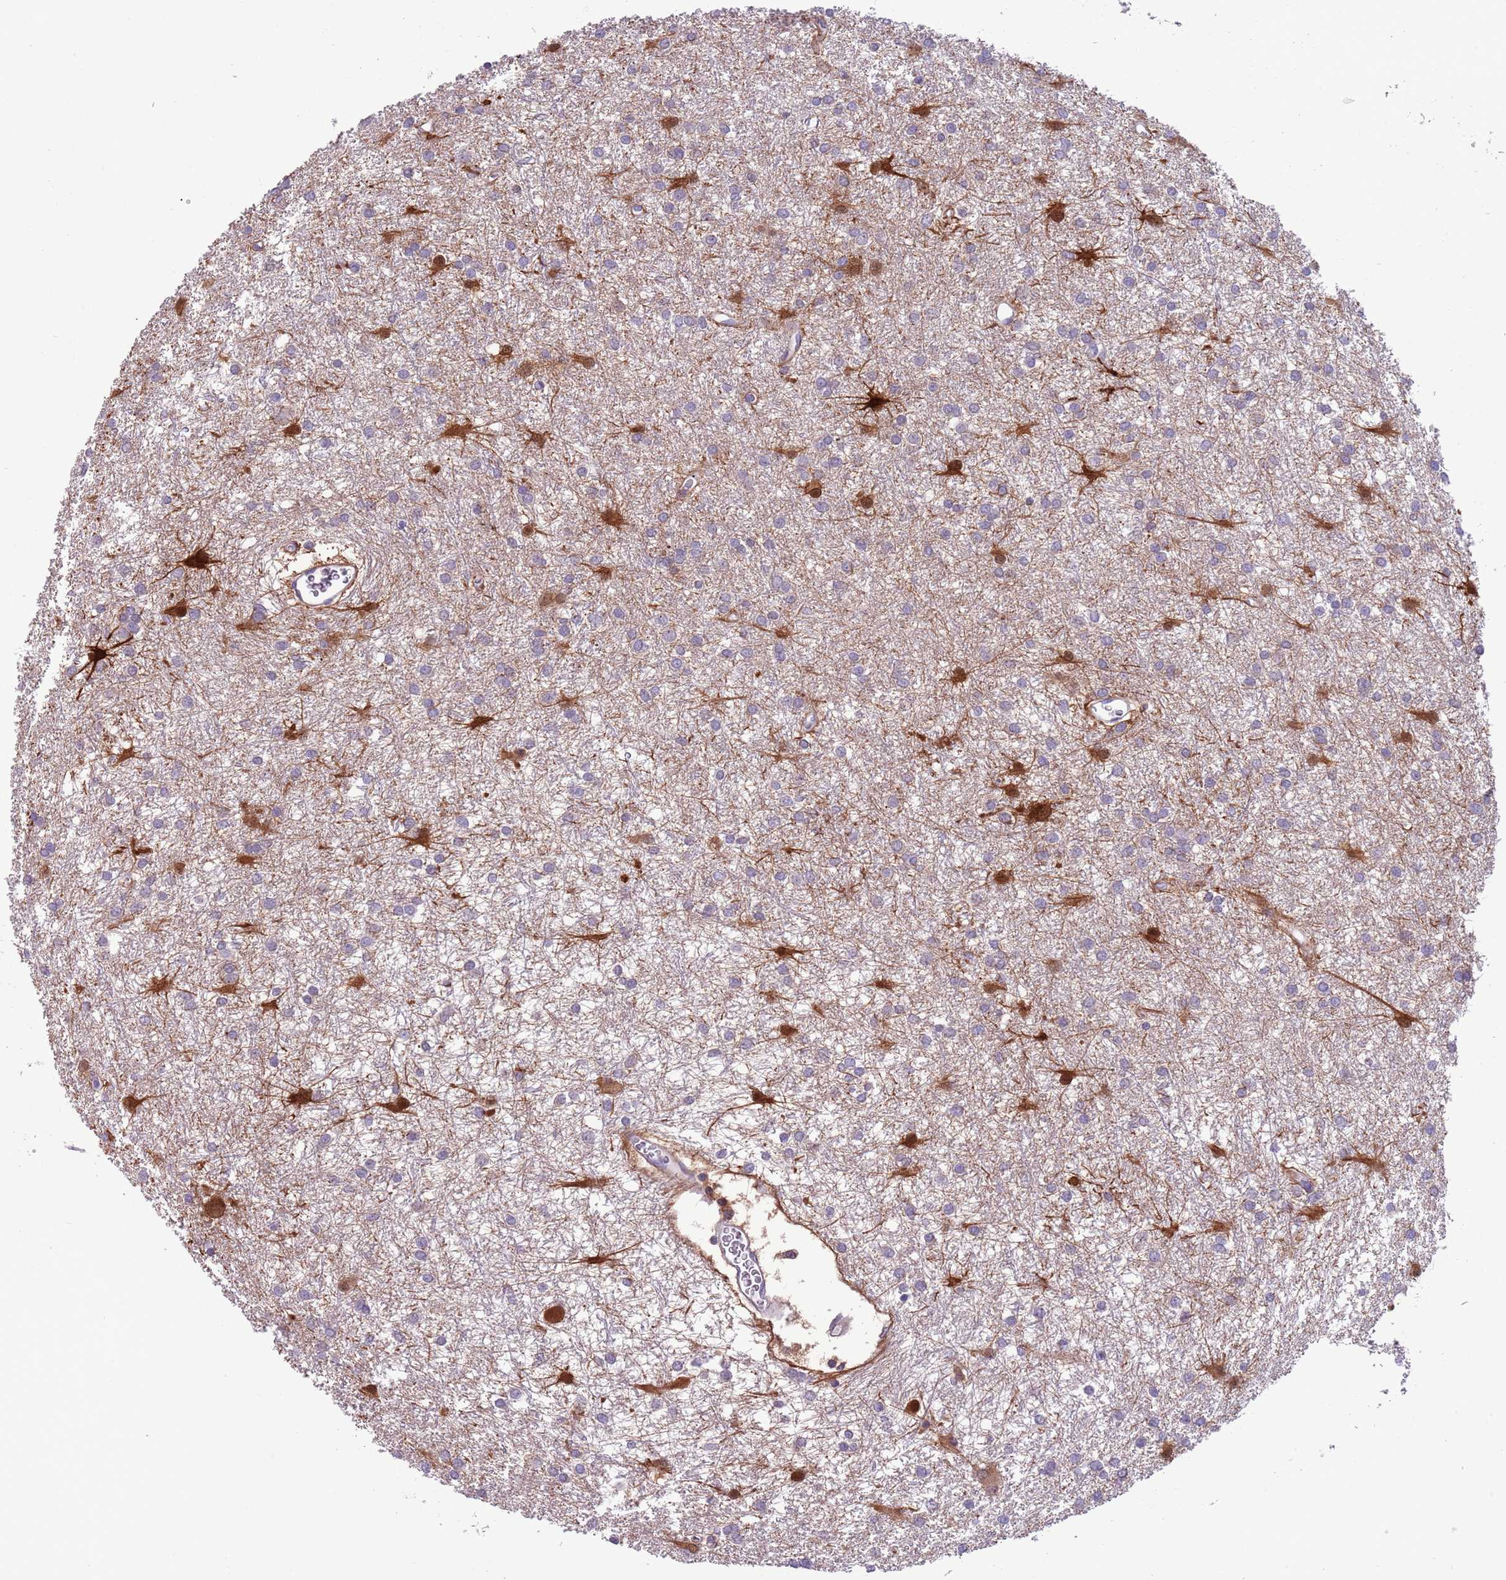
{"staining": {"intensity": "negative", "quantity": "none", "location": "none"}, "tissue": "glioma", "cell_type": "Tumor cells", "image_type": "cancer", "snomed": [{"axis": "morphology", "description": "Glioma, malignant, High grade"}, {"axis": "topography", "description": "Brain"}], "caption": "An immunohistochemistry photomicrograph of malignant glioma (high-grade) is shown. There is no staining in tumor cells of malignant glioma (high-grade). (Immunohistochemistry (ihc), brightfield microscopy, high magnification).", "gene": "PFKFB2", "patient": {"sex": "female", "age": 50}}